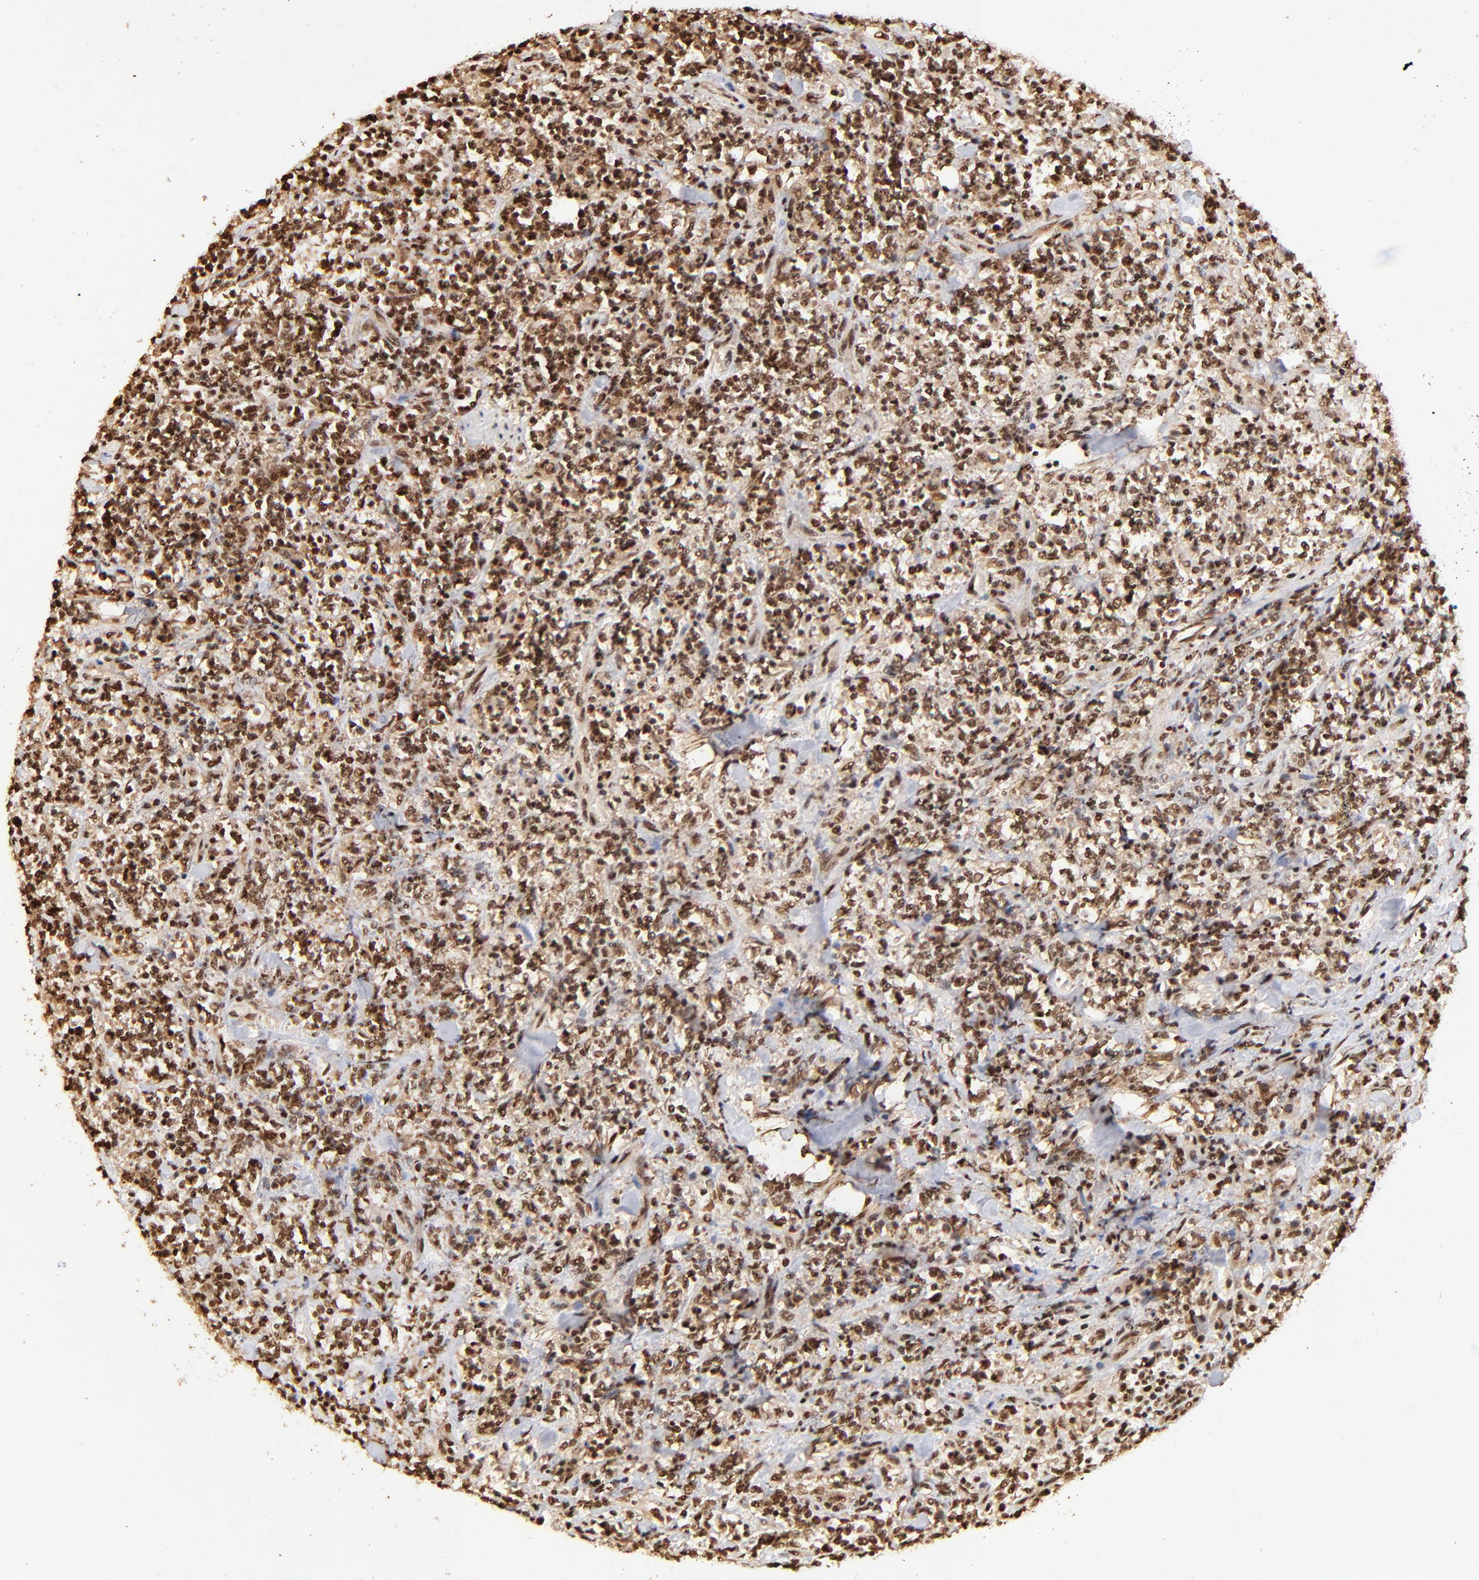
{"staining": {"intensity": "strong", "quantity": ">75%", "location": "cytoplasmic/membranous,nuclear"}, "tissue": "lymphoma", "cell_type": "Tumor cells", "image_type": "cancer", "snomed": [{"axis": "morphology", "description": "Malignant lymphoma, non-Hodgkin's type, High grade"}, {"axis": "topography", "description": "Soft tissue"}], "caption": "This photomicrograph displays lymphoma stained with immunohistochemistry (IHC) to label a protein in brown. The cytoplasmic/membranous and nuclear of tumor cells show strong positivity for the protein. Nuclei are counter-stained blue.", "gene": "MED12", "patient": {"sex": "male", "age": 18}}